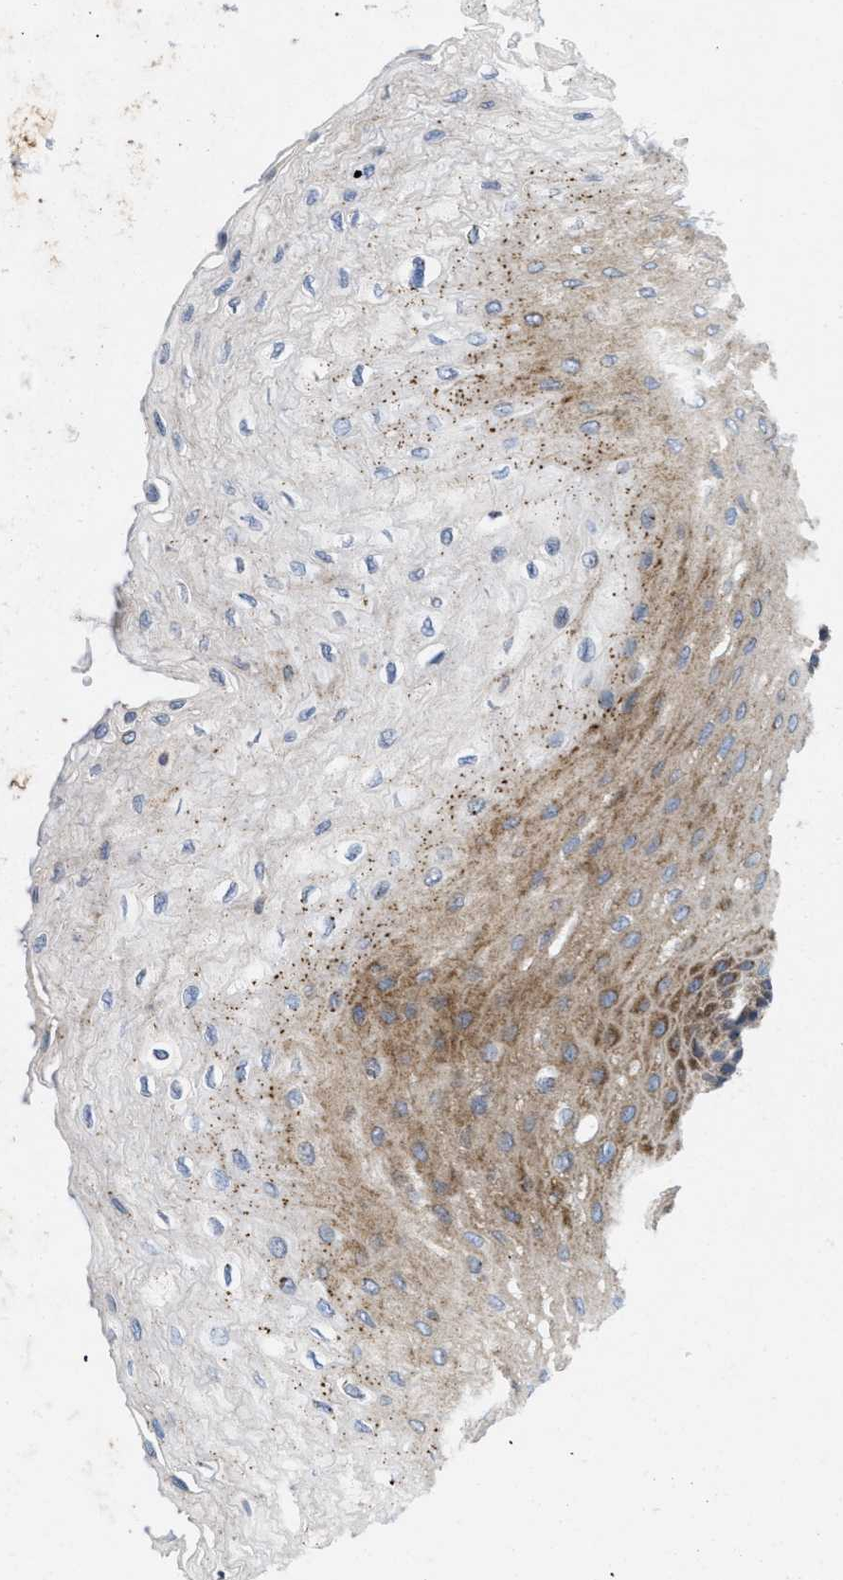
{"staining": {"intensity": "moderate", "quantity": "25%-75%", "location": "cytoplasmic/membranous"}, "tissue": "esophagus", "cell_type": "Squamous epithelial cells", "image_type": "normal", "snomed": [{"axis": "morphology", "description": "Normal tissue, NOS"}, {"axis": "topography", "description": "Esophagus"}], "caption": "The photomicrograph reveals a brown stain indicating the presence of a protein in the cytoplasmic/membranous of squamous epithelial cells in esophagus.", "gene": "DCTN4", "patient": {"sex": "female", "age": 72}}